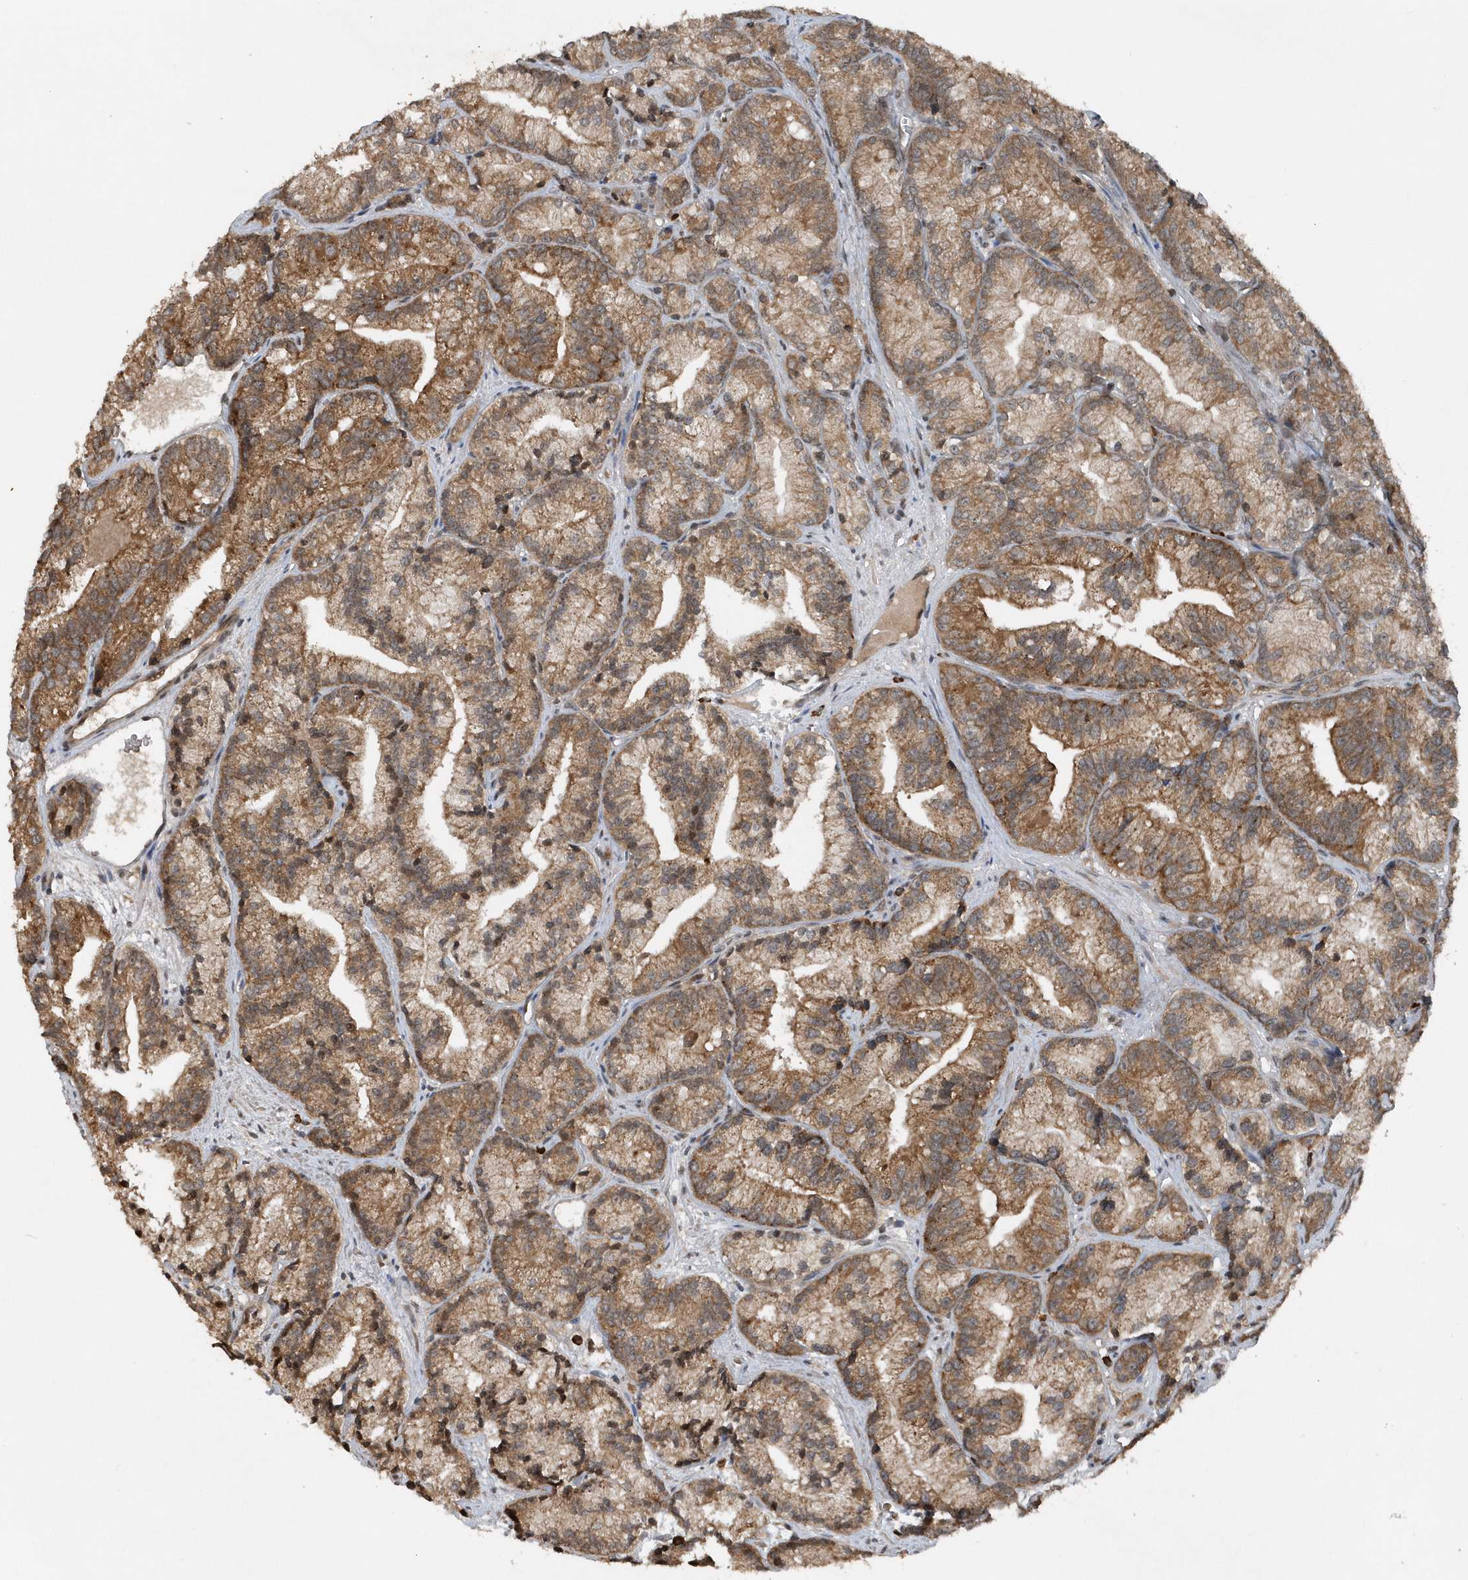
{"staining": {"intensity": "moderate", "quantity": ">75%", "location": "cytoplasmic/membranous"}, "tissue": "prostate cancer", "cell_type": "Tumor cells", "image_type": "cancer", "snomed": [{"axis": "morphology", "description": "Adenocarcinoma, Low grade"}, {"axis": "topography", "description": "Prostate"}], "caption": "Prostate adenocarcinoma (low-grade) stained with DAB immunohistochemistry (IHC) shows medium levels of moderate cytoplasmic/membranous expression in approximately >75% of tumor cells. (DAB = brown stain, brightfield microscopy at high magnification).", "gene": "EIF2B1", "patient": {"sex": "male", "age": 89}}